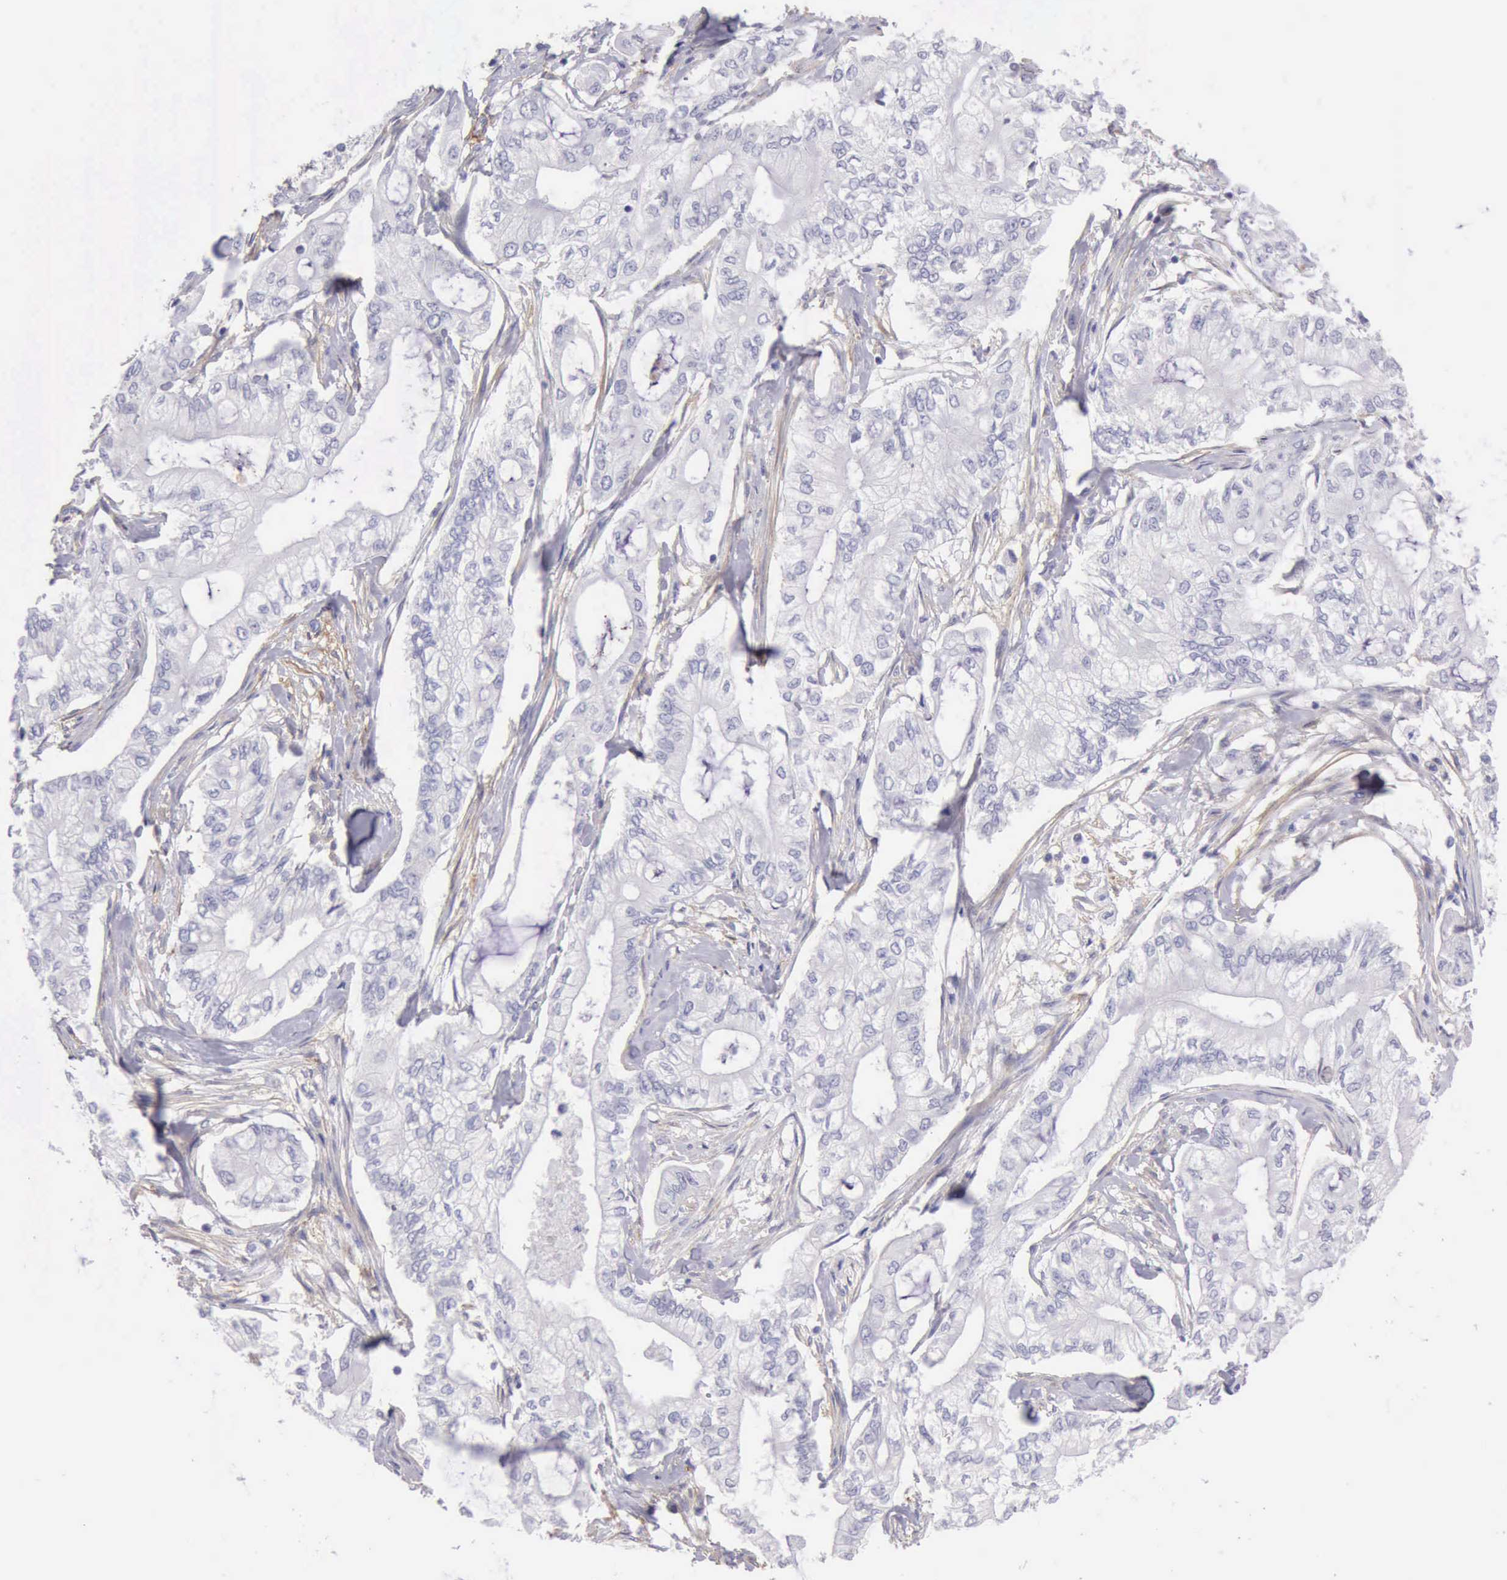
{"staining": {"intensity": "negative", "quantity": "none", "location": "none"}, "tissue": "pancreatic cancer", "cell_type": "Tumor cells", "image_type": "cancer", "snomed": [{"axis": "morphology", "description": "Adenocarcinoma, NOS"}, {"axis": "topography", "description": "Pancreas"}], "caption": "Tumor cells show no significant protein staining in pancreatic adenocarcinoma. The staining is performed using DAB (3,3'-diaminobenzidine) brown chromogen with nuclei counter-stained in using hematoxylin.", "gene": "AOC3", "patient": {"sex": "male", "age": 79}}